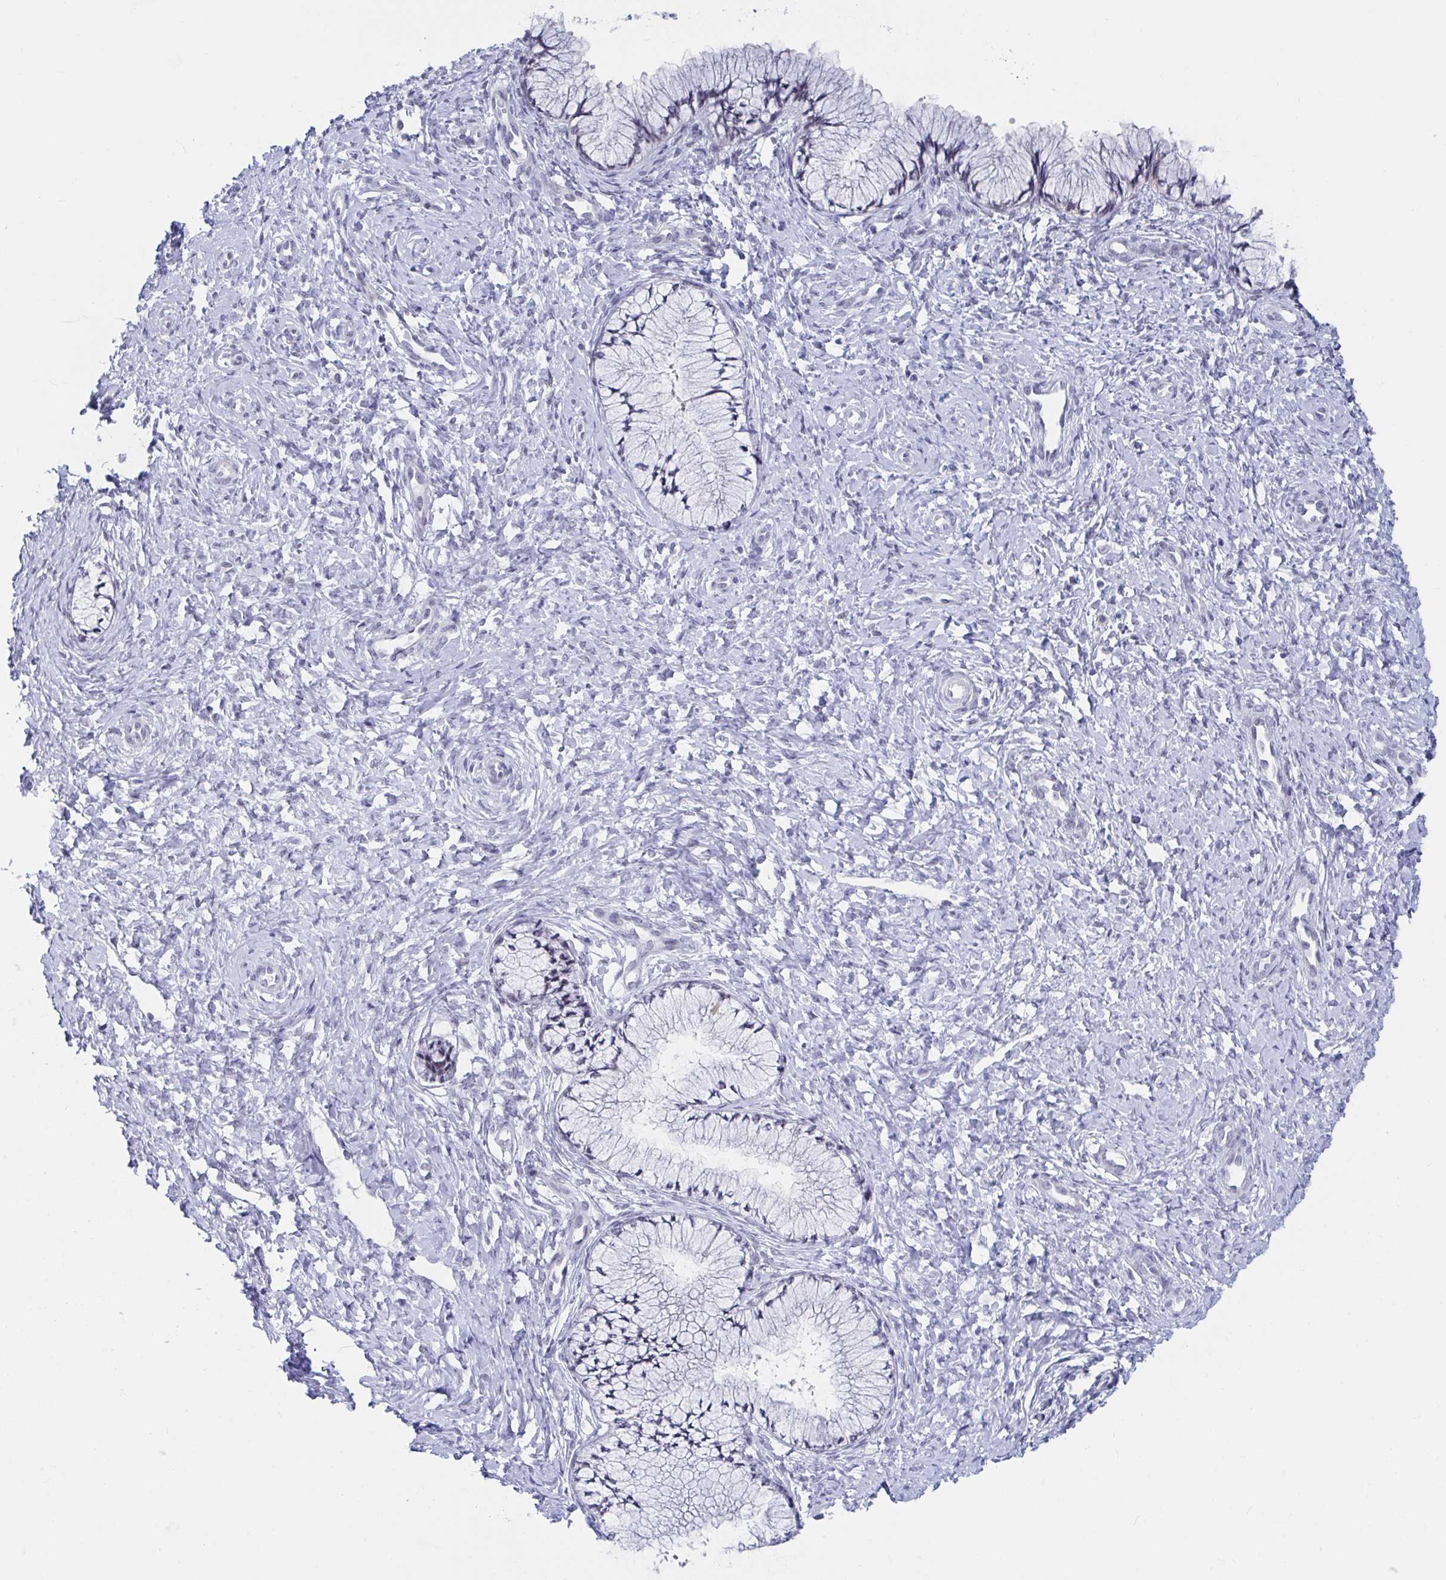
{"staining": {"intensity": "negative", "quantity": "none", "location": "none"}, "tissue": "cervix", "cell_type": "Glandular cells", "image_type": "normal", "snomed": [{"axis": "morphology", "description": "Normal tissue, NOS"}, {"axis": "topography", "description": "Cervix"}], "caption": "Photomicrograph shows no significant protein staining in glandular cells of unremarkable cervix. (DAB IHC, high magnification).", "gene": "DAOA", "patient": {"sex": "female", "age": 37}}